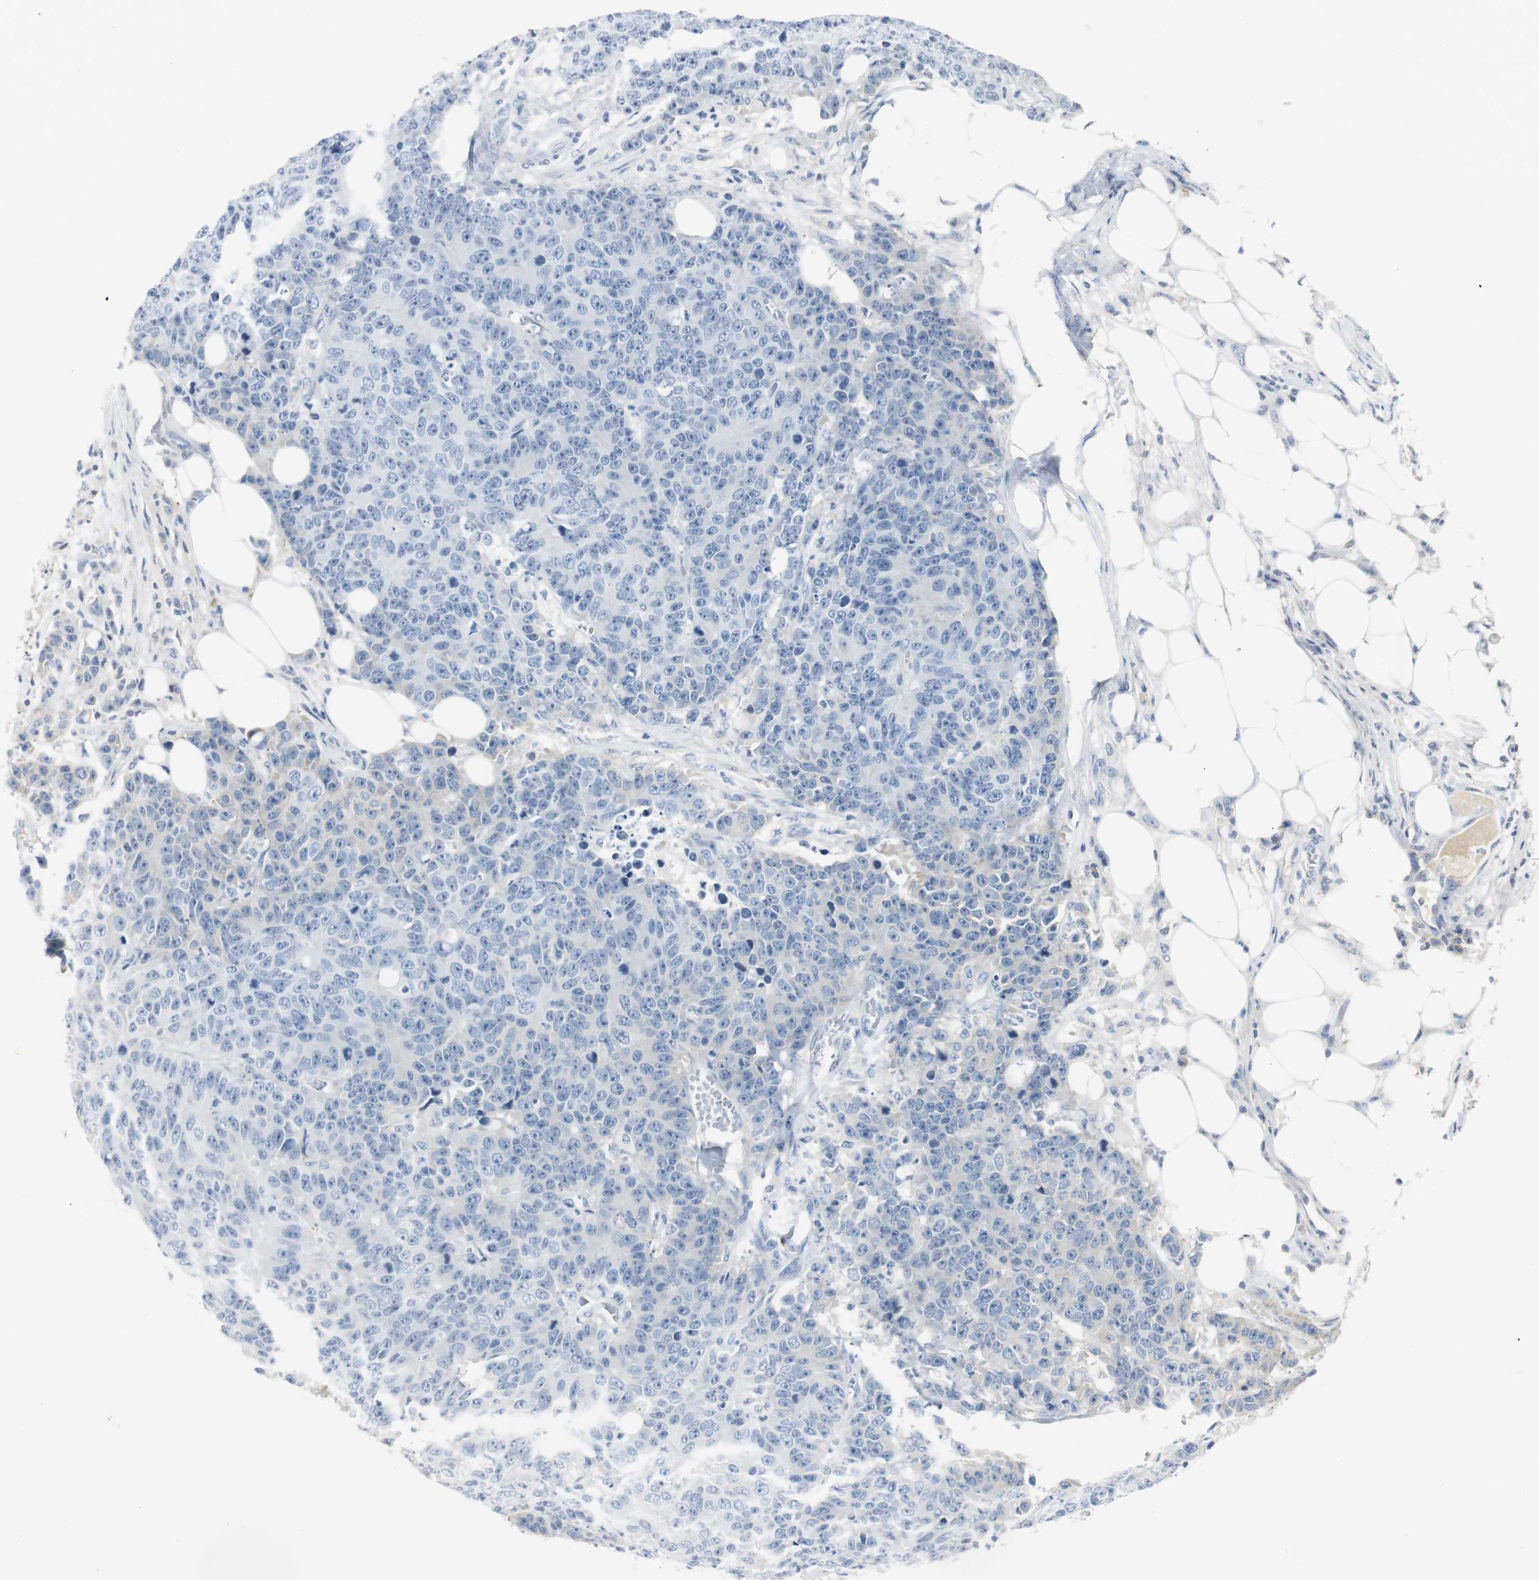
{"staining": {"intensity": "weak", "quantity": "<25%", "location": "cytoplasmic/membranous"}, "tissue": "colorectal cancer", "cell_type": "Tumor cells", "image_type": "cancer", "snomed": [{"axis": "morphology", "description": "Adenocarcinoma, NOS"}, {"axis": "topography", "description": "Colon"}], "caption": "The image demonstrates no significant expression in tumor cells of colorectal adenocarcinoma.", "gene": "SERPINF1", "patient": {"sex": "female", "age": 86}}